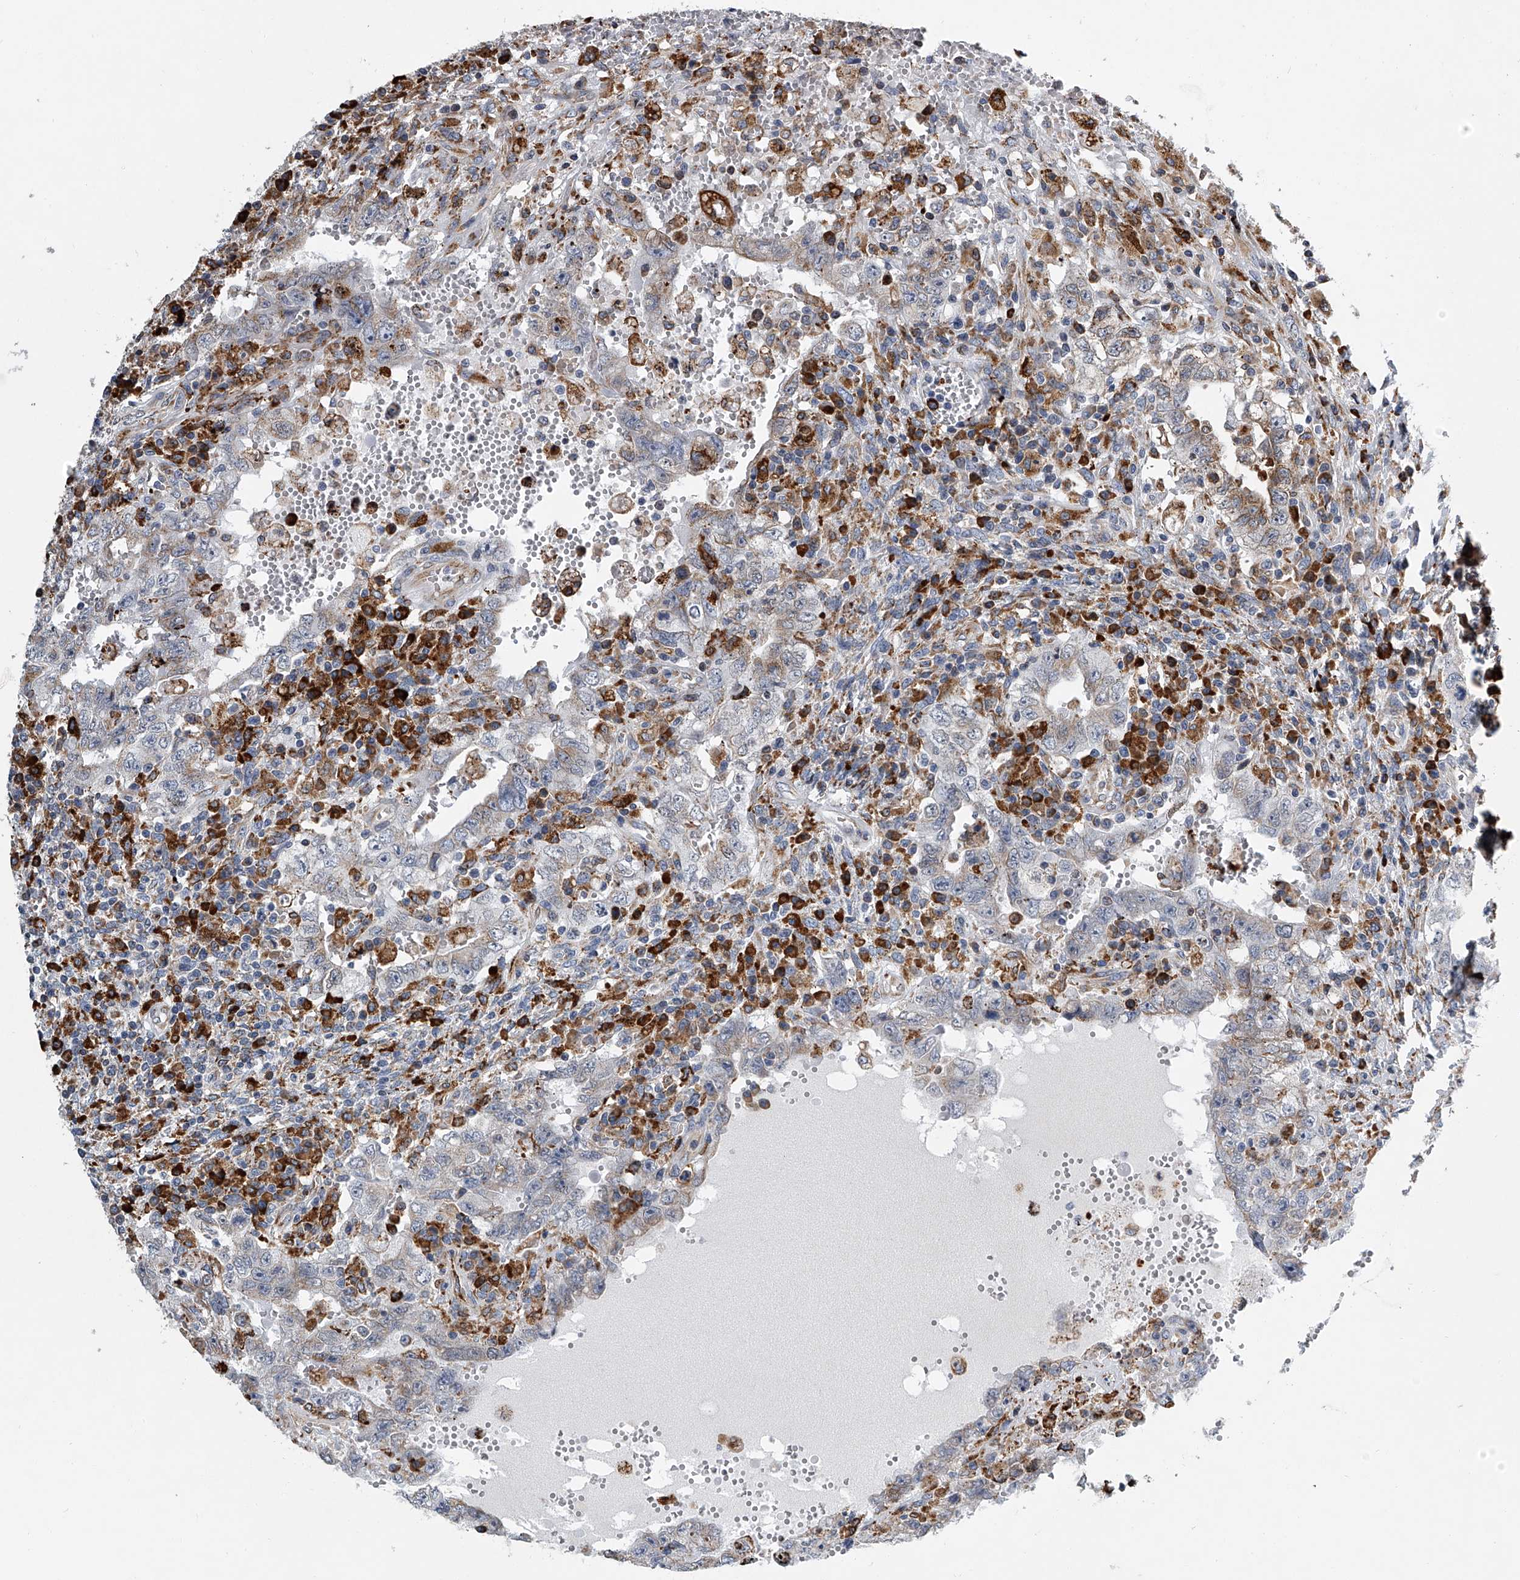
{"staining": {"intensity": "moderate", "quantity": "<25%", "location": "cytoplasmic/membranous"}, "tissue": "testis cancer", "cell_type": "Tumor cells", "image_type": "cancer", "snomed": [{"axis": "morphology", "description": "Carcinoma, Embryonal, NOS"}, {"axis": "topography", "description": "Testis"}], "caption": "DAB (3,3'-diaminobenzidine) immunohistochemical staining of human embryonal carcinoma (testis) displays moderate cytoplasmic/membranous protein positivity in about <25% of tumor cells. (Brightfield microscopy of DAB IHC at high magnification).", "gene": "TMEM63C", "patient": {"sex": "male", "age": 26}}